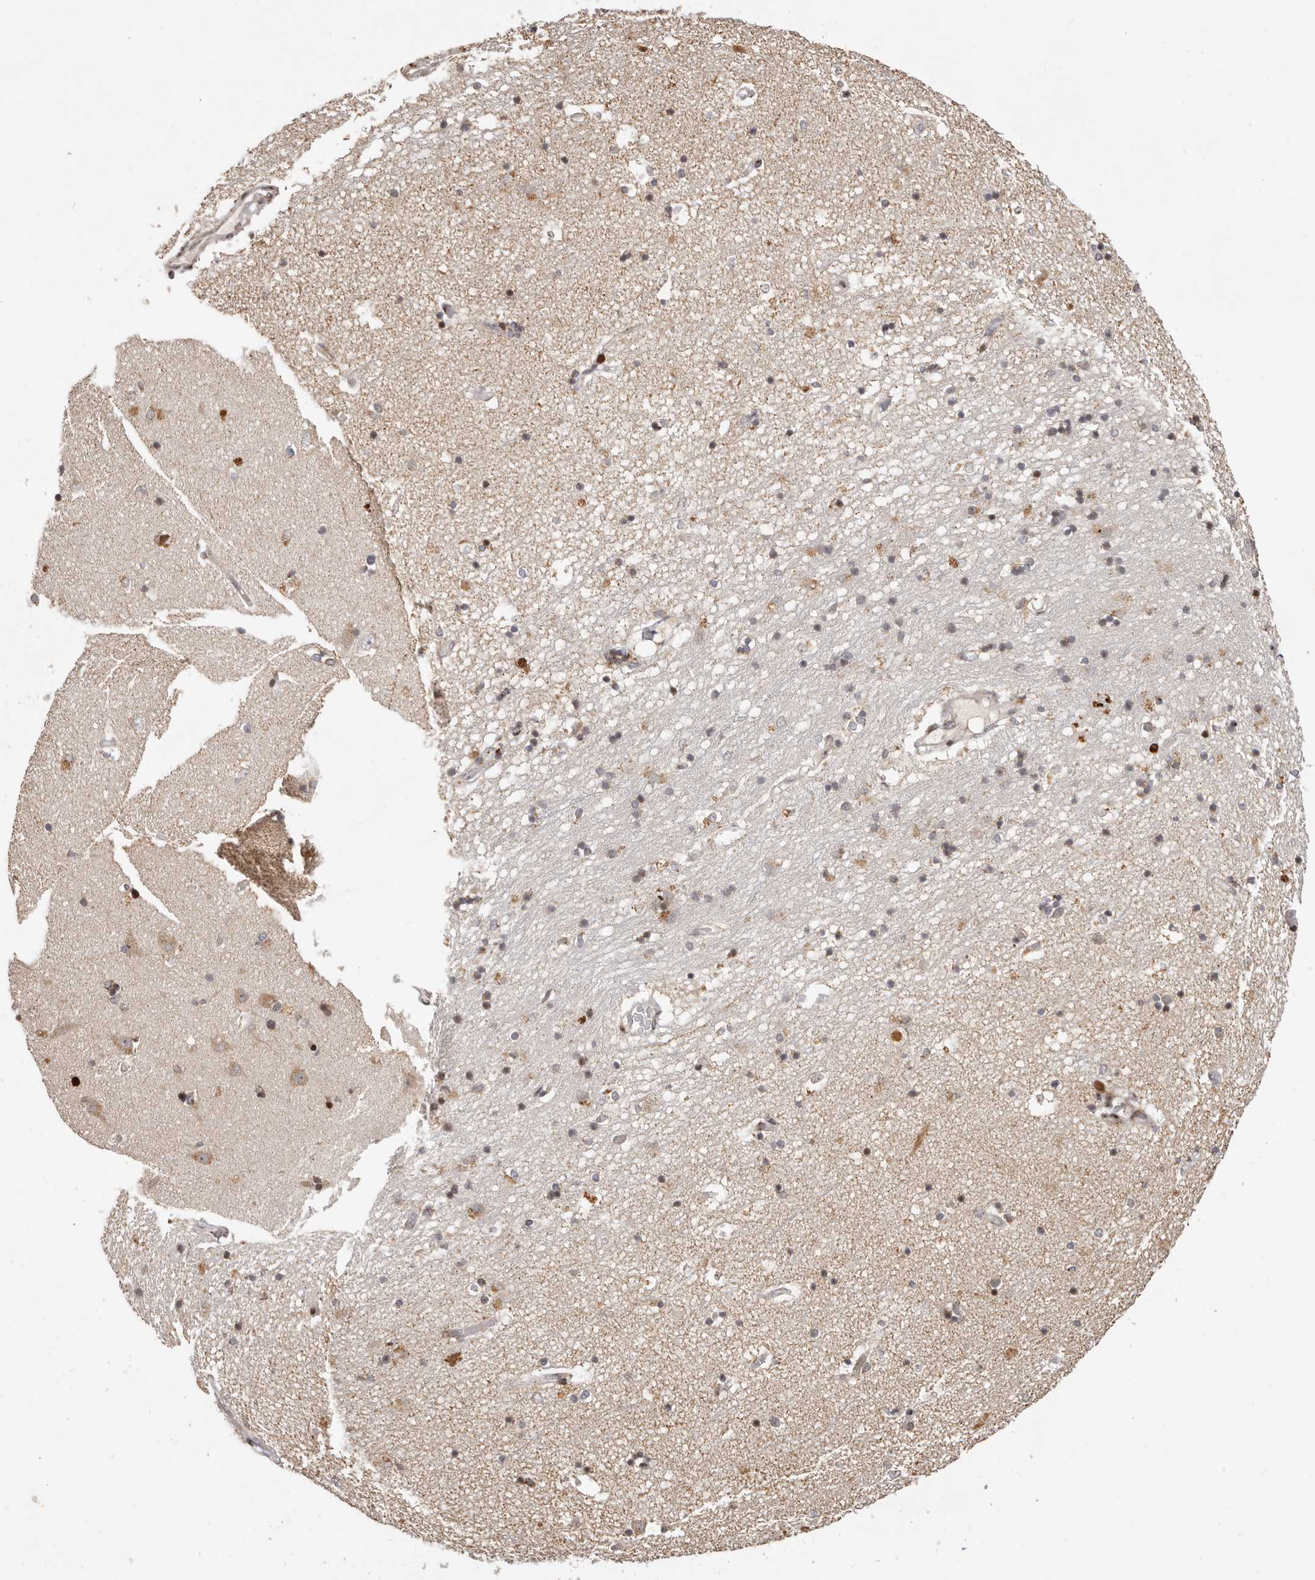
{"staining": {"intensity": "negative", "quantity": "none", "location": "none"}, "tissue": "hippocampus", "cell_type": "Glial cells", "image_type": "normal", "snomed": [{"axis": "morphology", "description": "Normal tissue, NOS"}, {"axis": "topography", "description": "Hippocampus"}], "caption": "Micrograph shows no protein positivity in glial cells of normal hippocampus.", "gene": "TRIM4", "patient": {"sex": "male", "age": 45}}